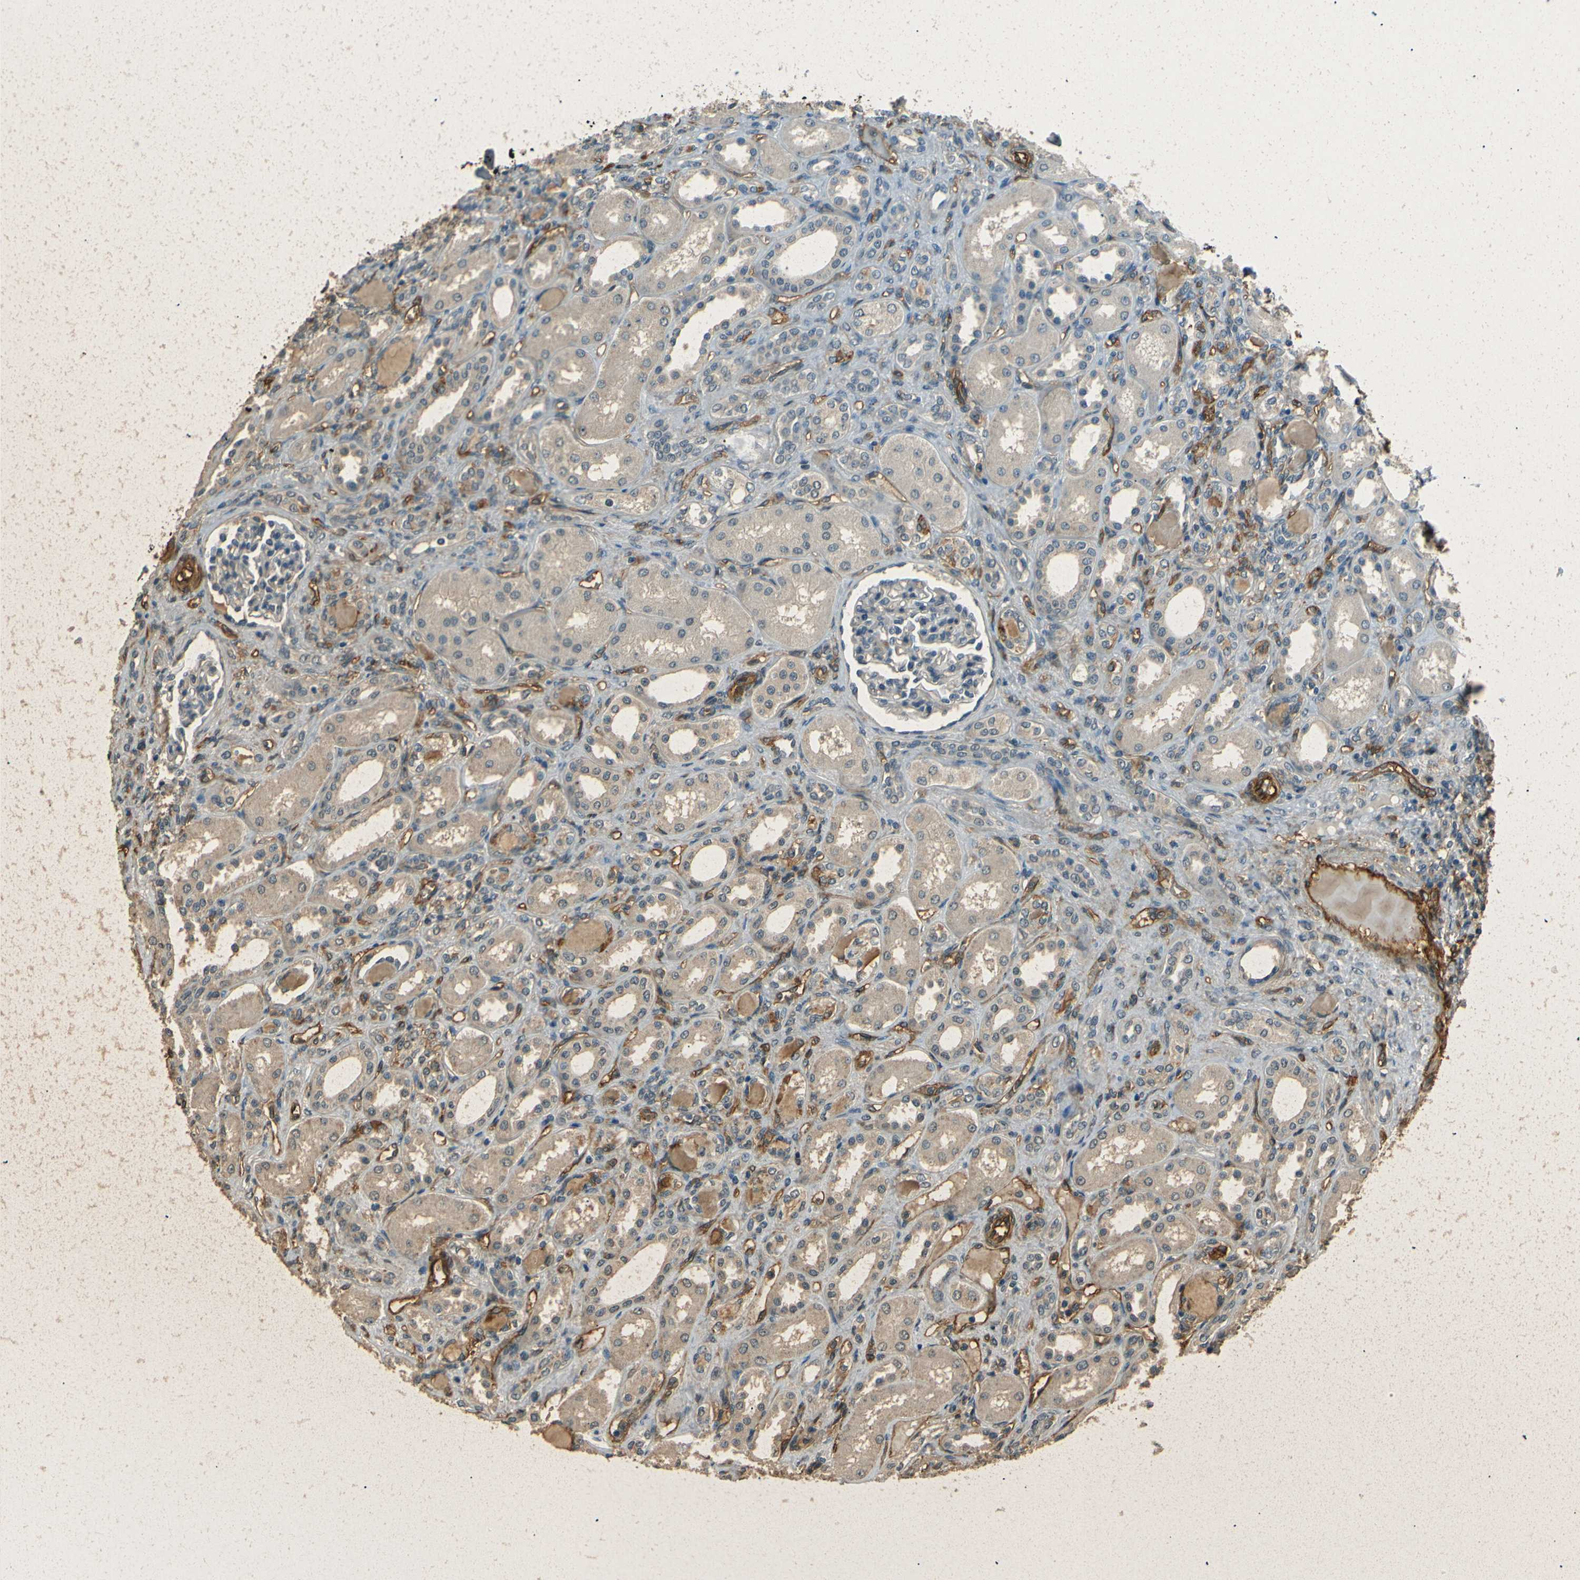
{"staining": {"intensity": "negative", "quantity": "none", "location": "none"}, "tissue": "kidney", "cell_type": "Cells in glomeruli", "image_type": "normal", "snomed": [{"axis": "morphology", "description": "Normal tissue, NOS"}, {"axis": "topography", "description": "Kidney"}], "caption": "This is a micrograph of immunohistochemistry (IHC) staining of unremarkable kidney, which shows no staining in cells in glomeruli.", "gene": "ENTPD1", "patient": {"sex": "male", "age": 7}}